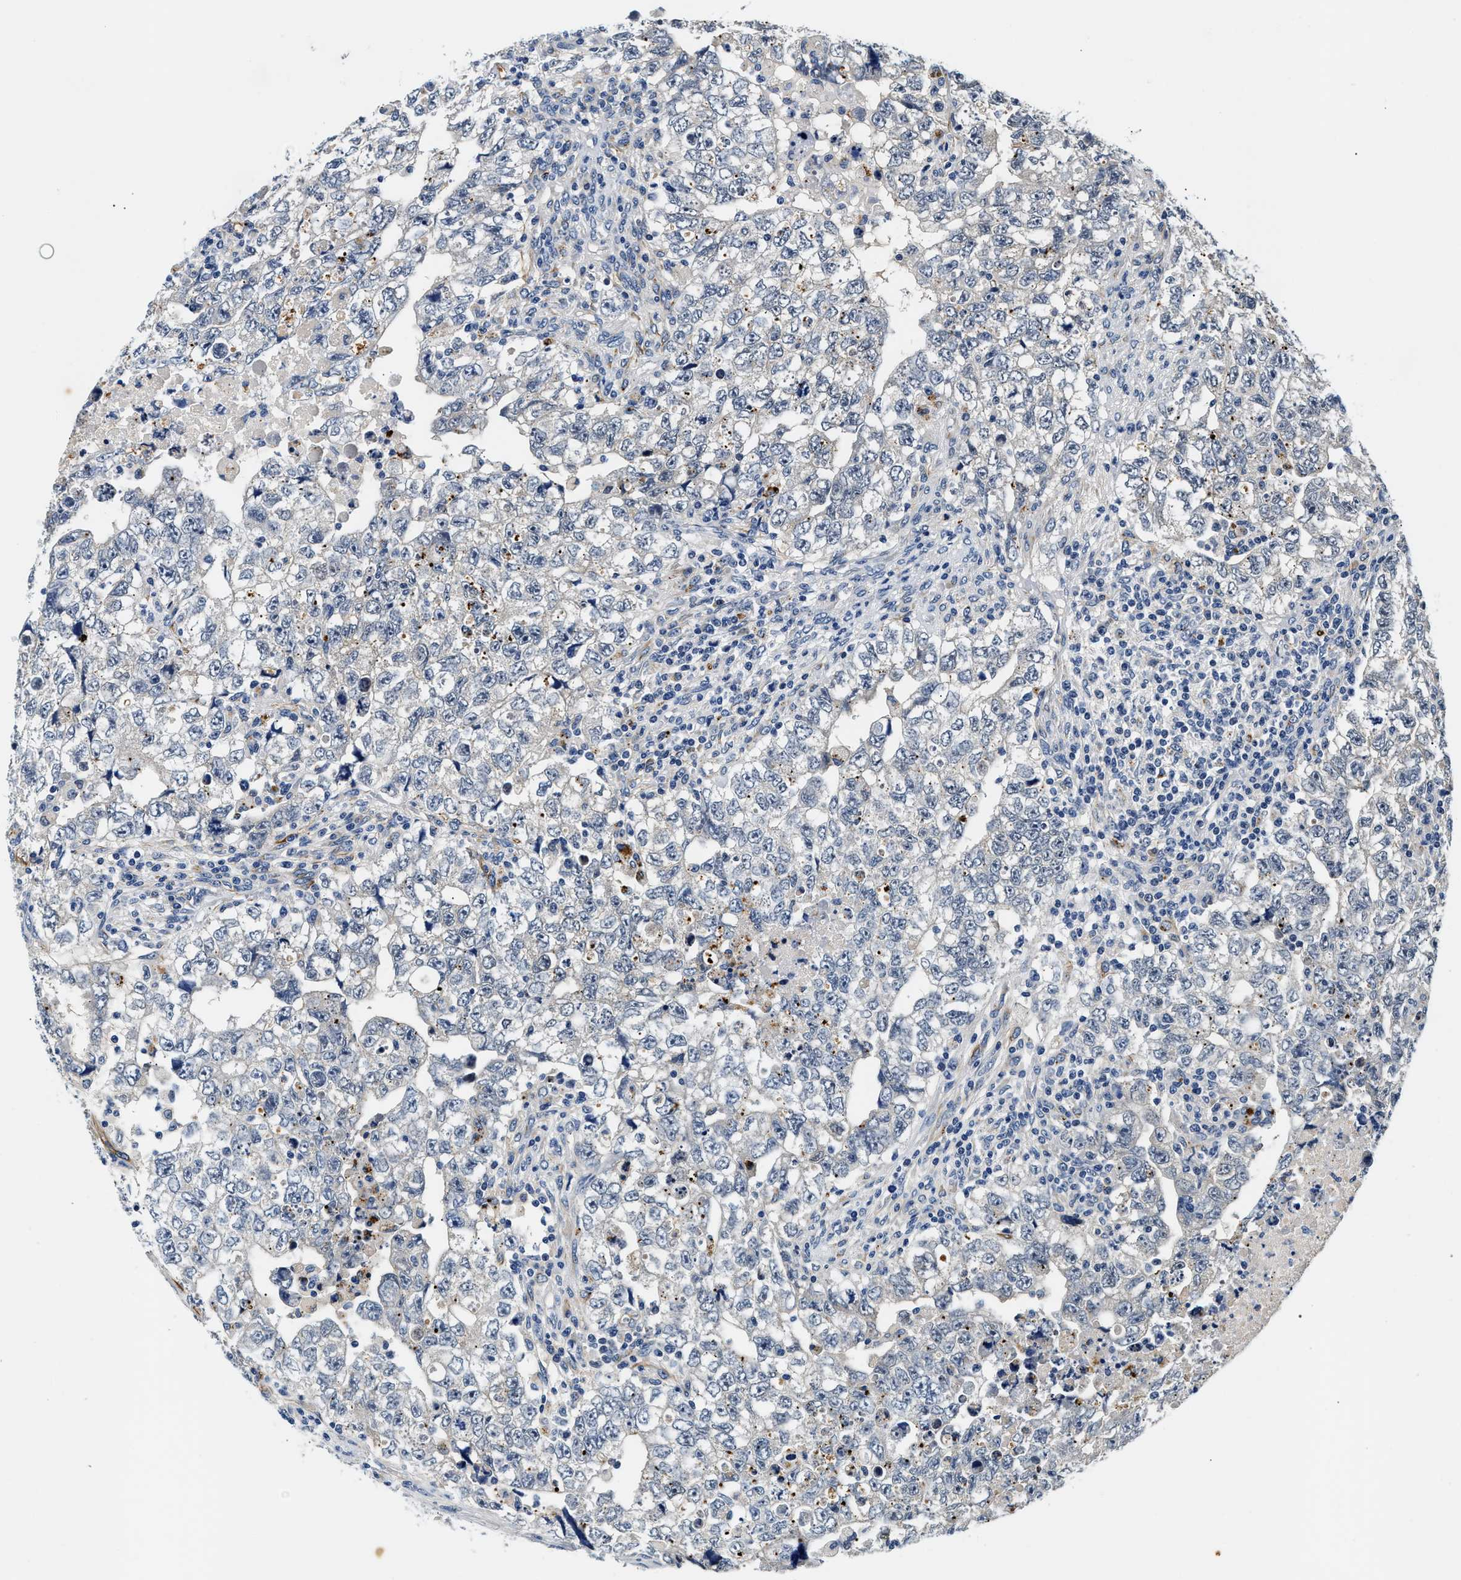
{"staining": {"intensity": "negative", "quantity": "none", "location": "none"}, "tissue": "testis cancer", "cell_type": "Tumor cells", "image_type": "cancer", "snomed": [{"axis": "morphology", "description": "Carcinoma, Embryonal, NOS"}, {"axis": "topography", "description": "Testis"}], "caption": "Tumor cells show no significant staining in testis cancer (embryonal carcinoma). The staining was performed using DAB to visualize the protein expression in brown, while the nuclei were stained in blue with hematoxylin (Magnification: 20x).", "gene": "MED22", "patient": {"sex": "male", "age": 36}}